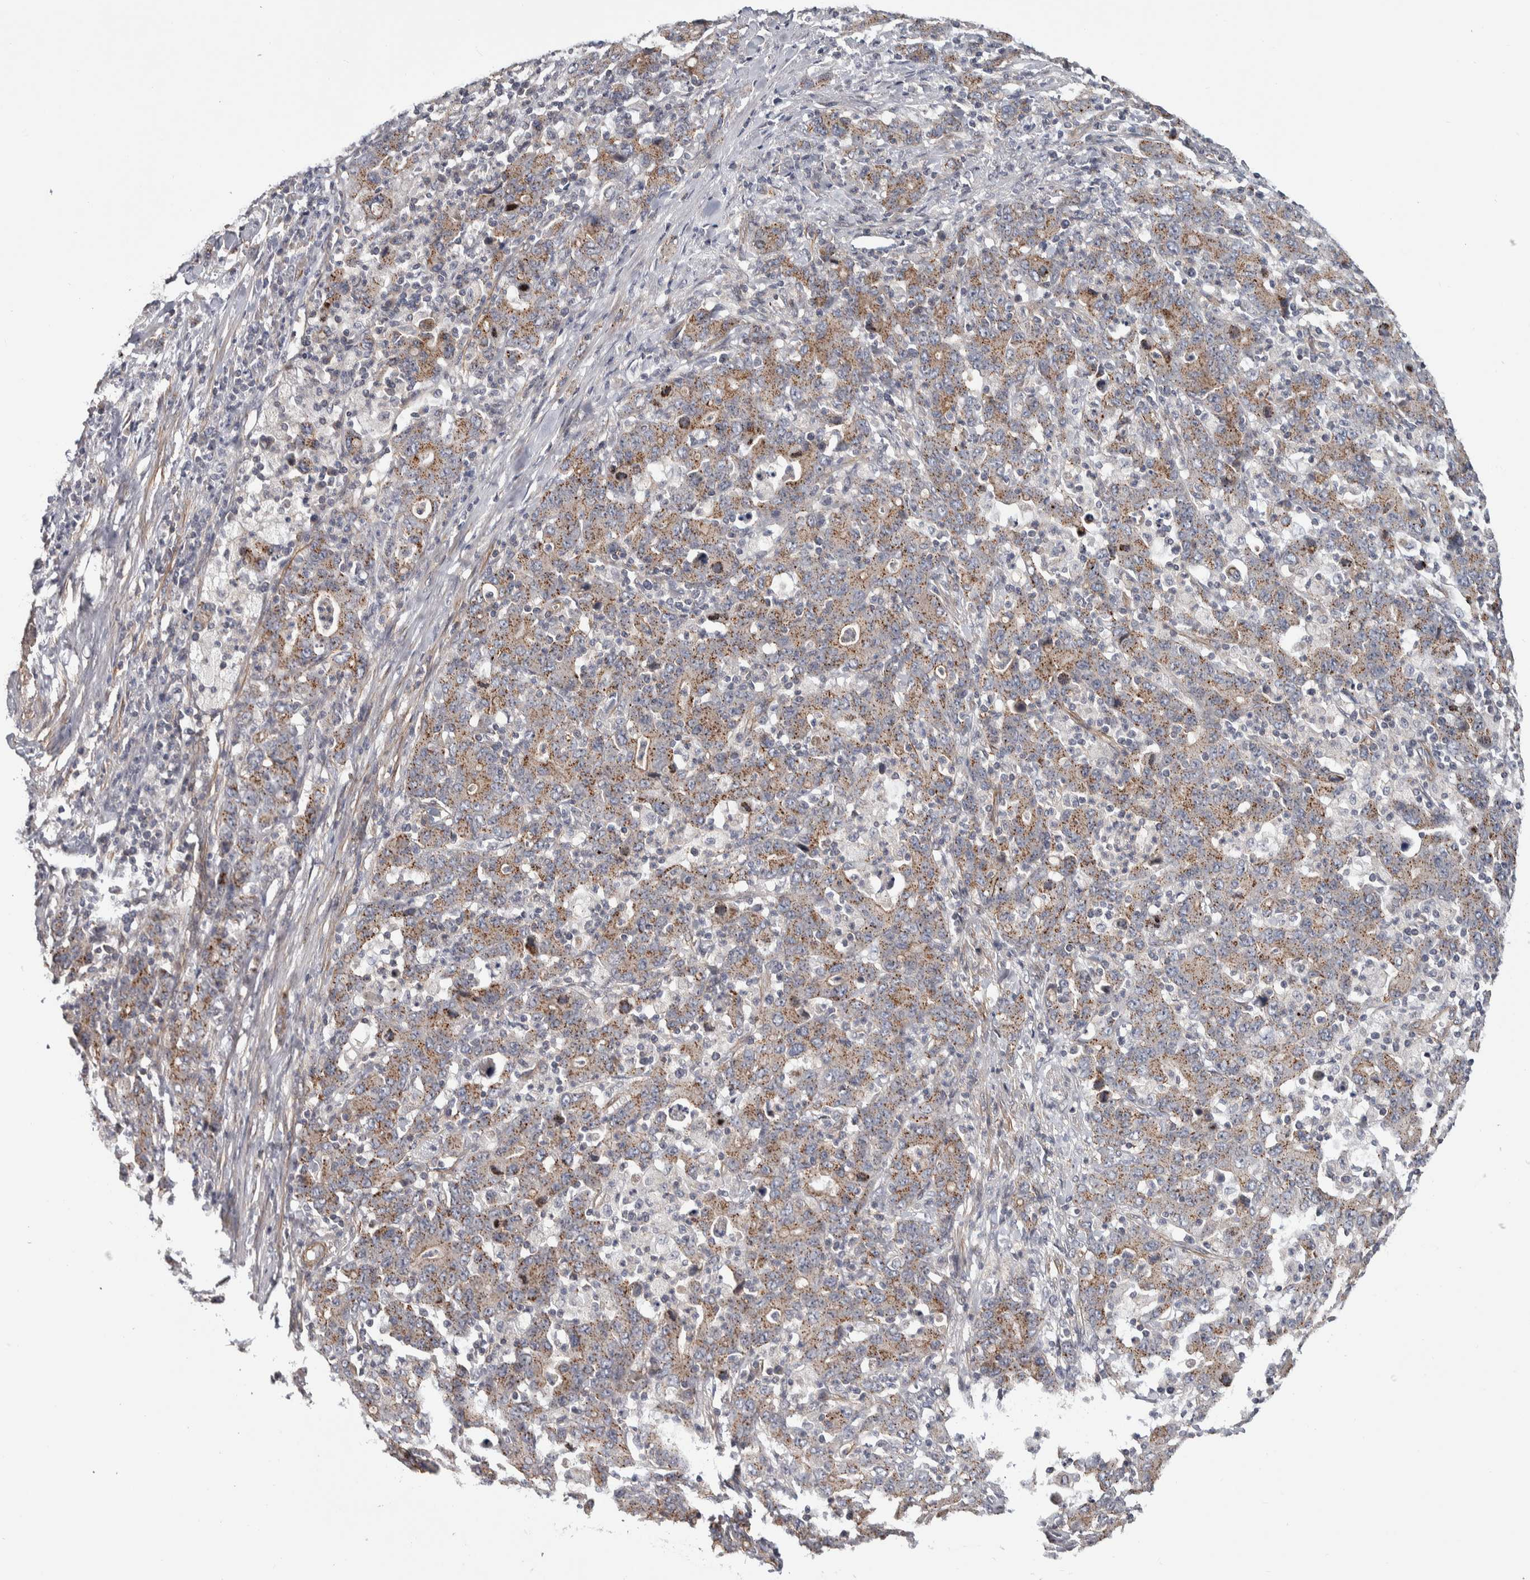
{"staining": {"intensity": "moderate", "quantity": "25%-75%", "location": "cytoplasmic/membranous"}, "tissue": "stomach cancer", "cell_type": "Tumor cells", "image_type": "cancer", "snomed": [{"axis": "morphology", "description": "Adenocarcinoma, NOS"}, {"axis": "topography", "description": "Stomach, upper"}], "caption": "Human stomach cancer (adenocarcinoma) stained with a brown dye exhibits moderate cytoplasmic/membranous positive staining in about 25%-75% of tumor cells.", "gene": "CHMP4C", "patient": {"sex": "male", "age": 69}}